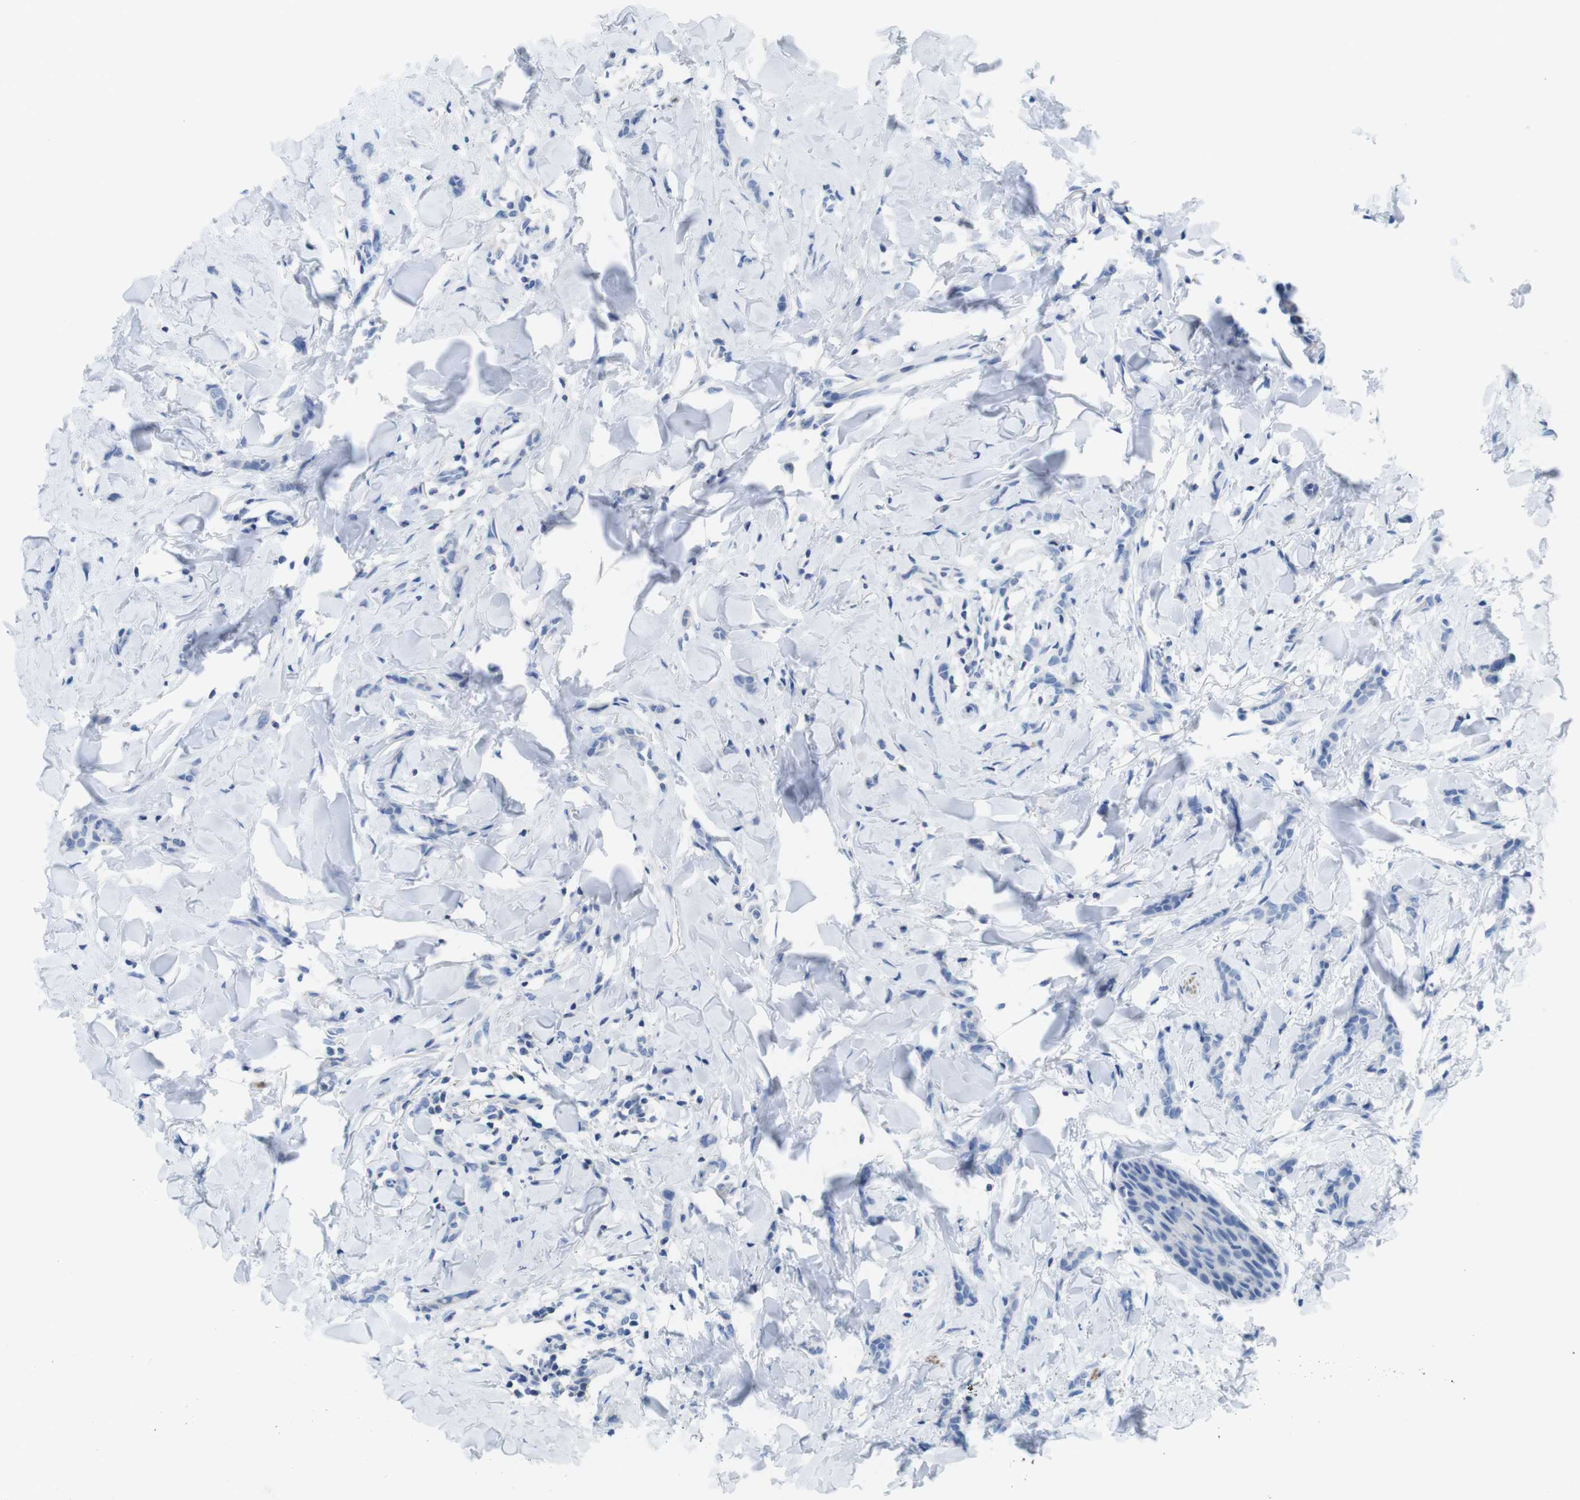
{"staining": {"intensity": "negative", "quantity": "none", "location": "none"}, "tissue": "breast cancer", "cell_type": "Tumor cells", "image_type": "cancer", "snomed": [{"axis": "morphology", "description": "Lobular carcinoma"}, {"axis": "topography", "description": "Skin"}, {"axis": "topography", "description": "Breast"}], "caption": "There is no significant expression in tumor cells of breast cancer (lobular carcinoma).", "gene": "ASIC5", "patient": {"sex": "female", "age": 46}}